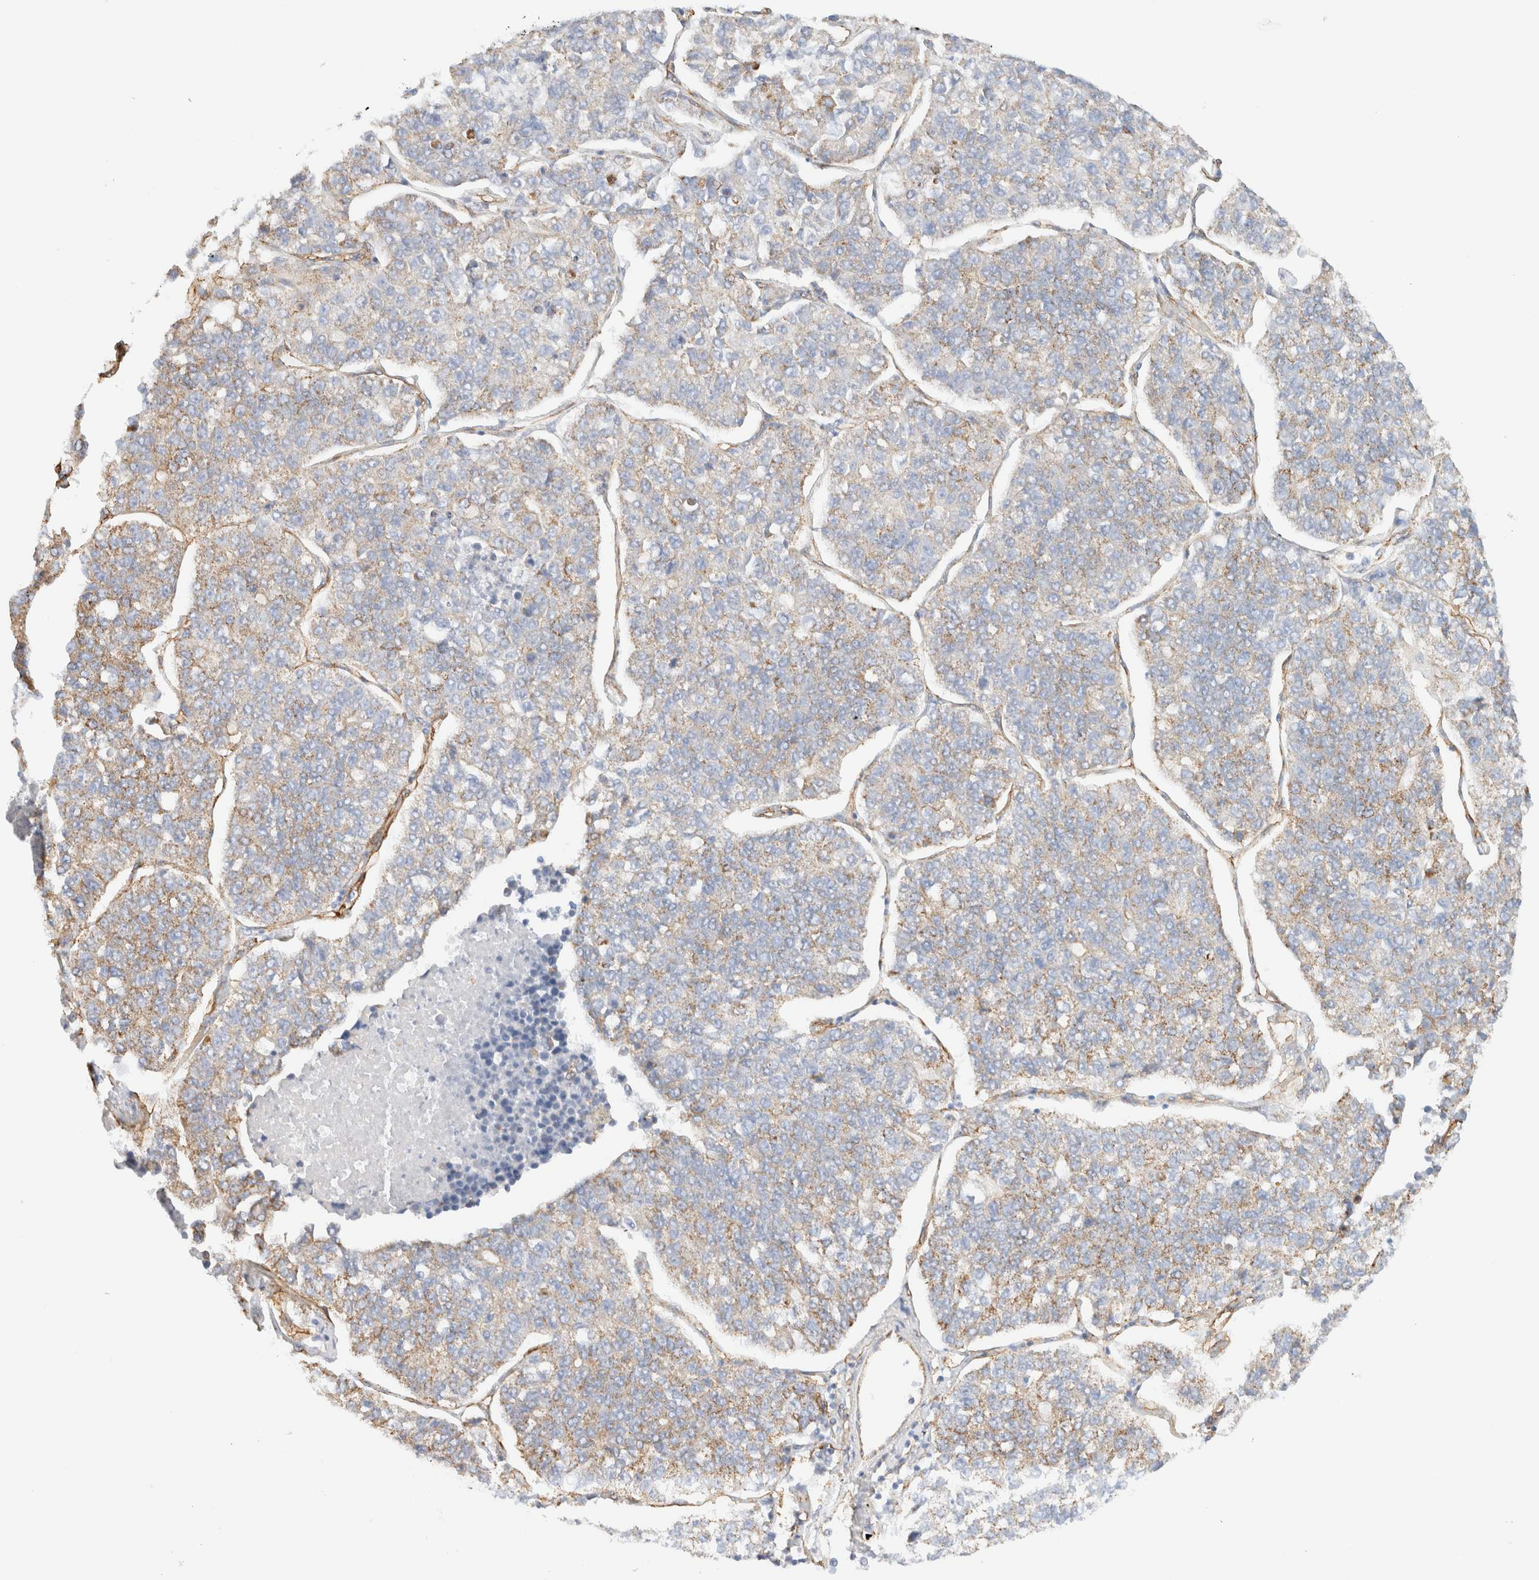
{"staining": {"intensity": "weak", "quantity": "25%-75%", "location": "cytoplasmic/membranous"}, "tissue": "lung cancer", "cell_type": "Tumor cells", "image_type": "cancer", "snomed": [{"axis": "morphology", "description": "Adenocarcinoma, NOS"}, {"axis": "topography", "description": "Lung"}], "caption": "Protein expression analysis of lung cancer reveals weak cytoplasmic/membranous positivity in approximately 25%-75% of tumor cells. The protein is stained brown, and the nuclei are stained in blue (DAB IHC with brightfield microscopy, high magnification).", "gene": "CYB5R4", "patient": {"sex": "male", "age": 49}}